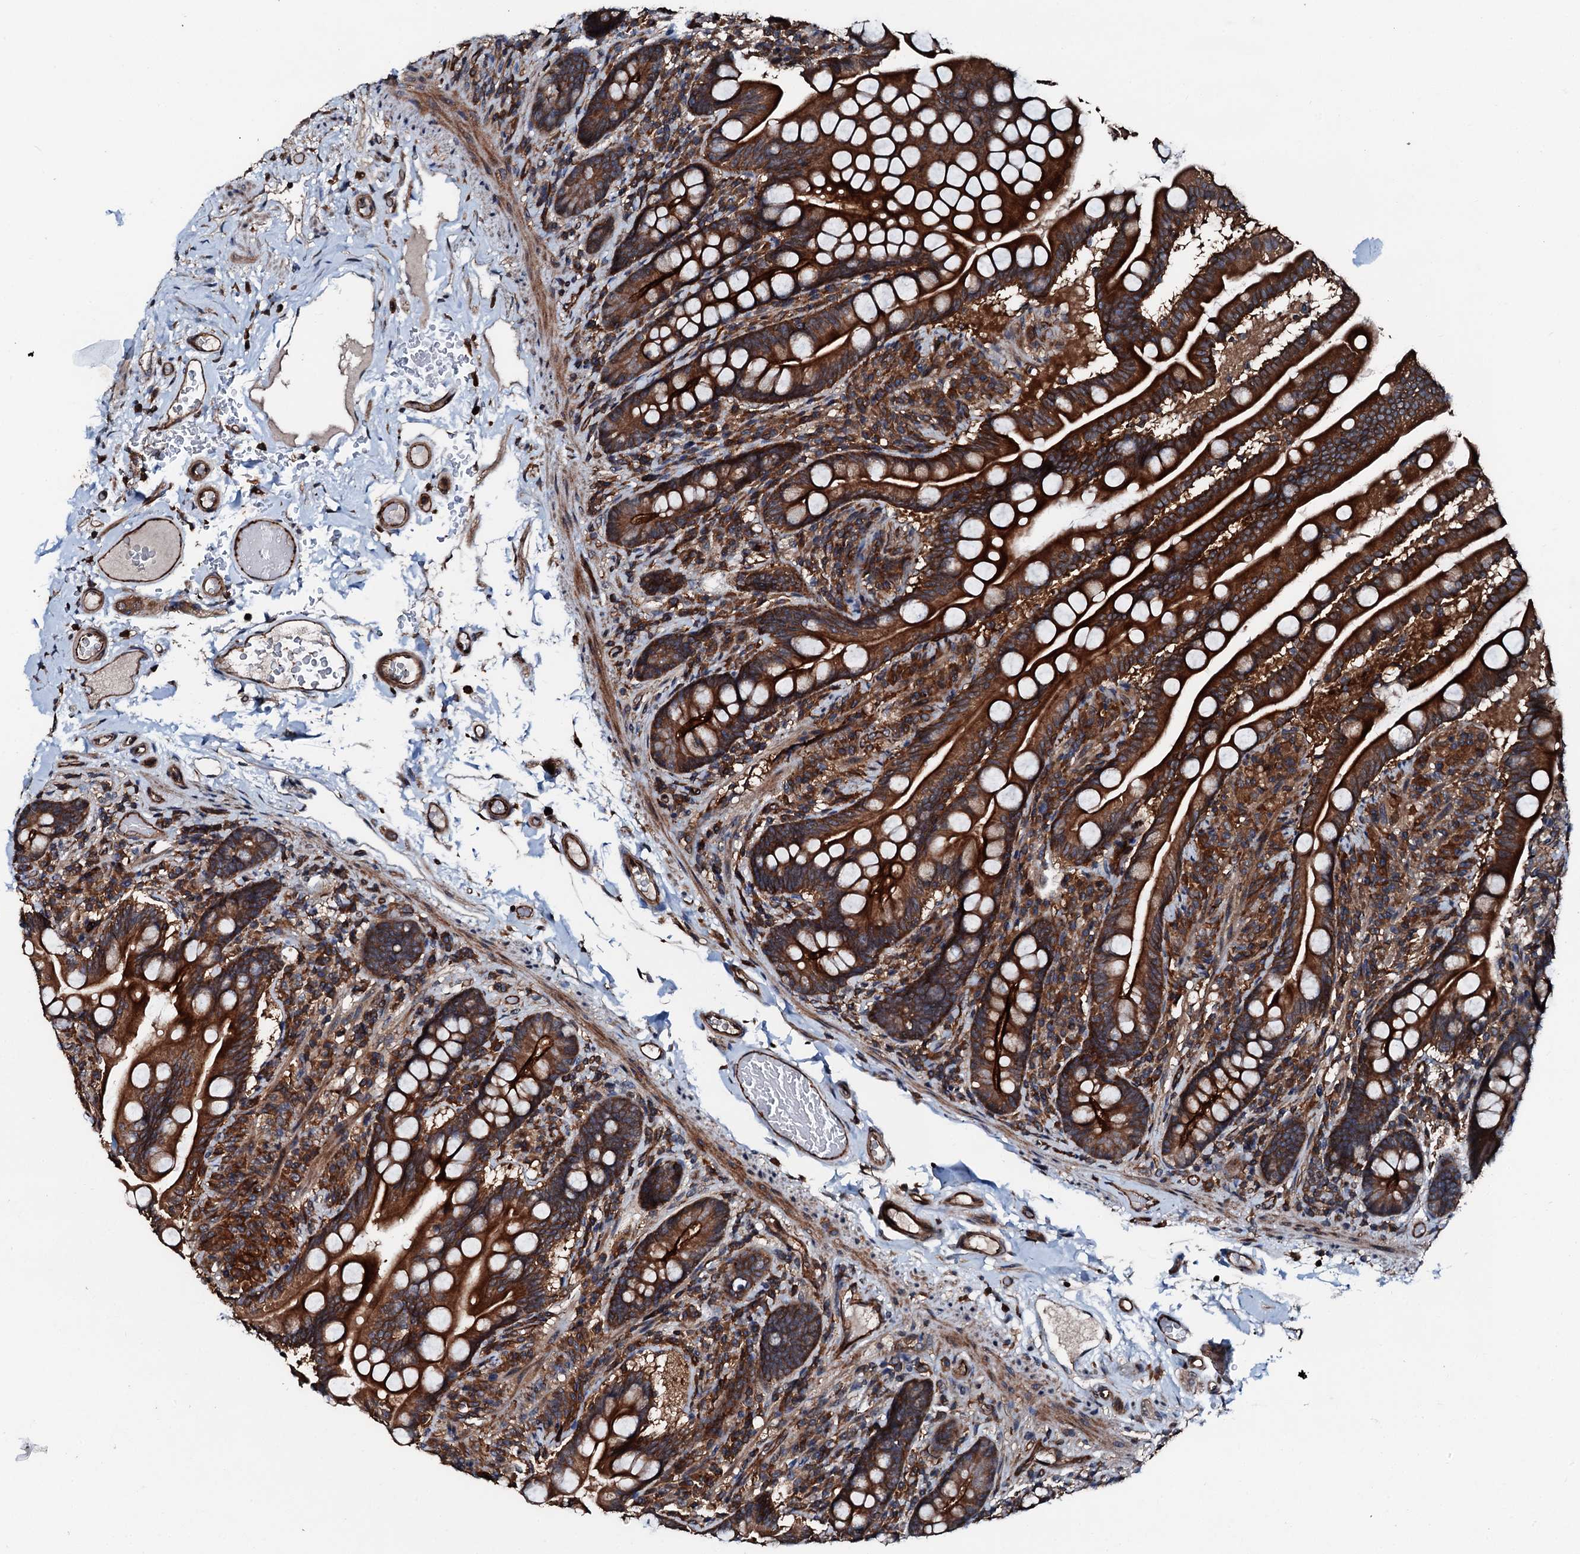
{"staining": {"intensity": "strong", "quantity": ">75%", "location": "cytoplasmic/membranous"}, "tissue": "small intestine", "cell_type": "Glandular cells", "image_type": "normal", "snomed": [{"axis": "morphology", "description": "Normal tissue, NOS"}, {"axis": "topography", "description": "Small intestine"}], "caption": "Immunohistochemistry (IHC) micrograph of benign human small intestine stained for a protein (brown), which reveals high levels of strong cytoplasmic/membranous expression in about >75% of glandular cells.", "gene": "FGD4", "patient": {"sex": "female", "age": 64}}